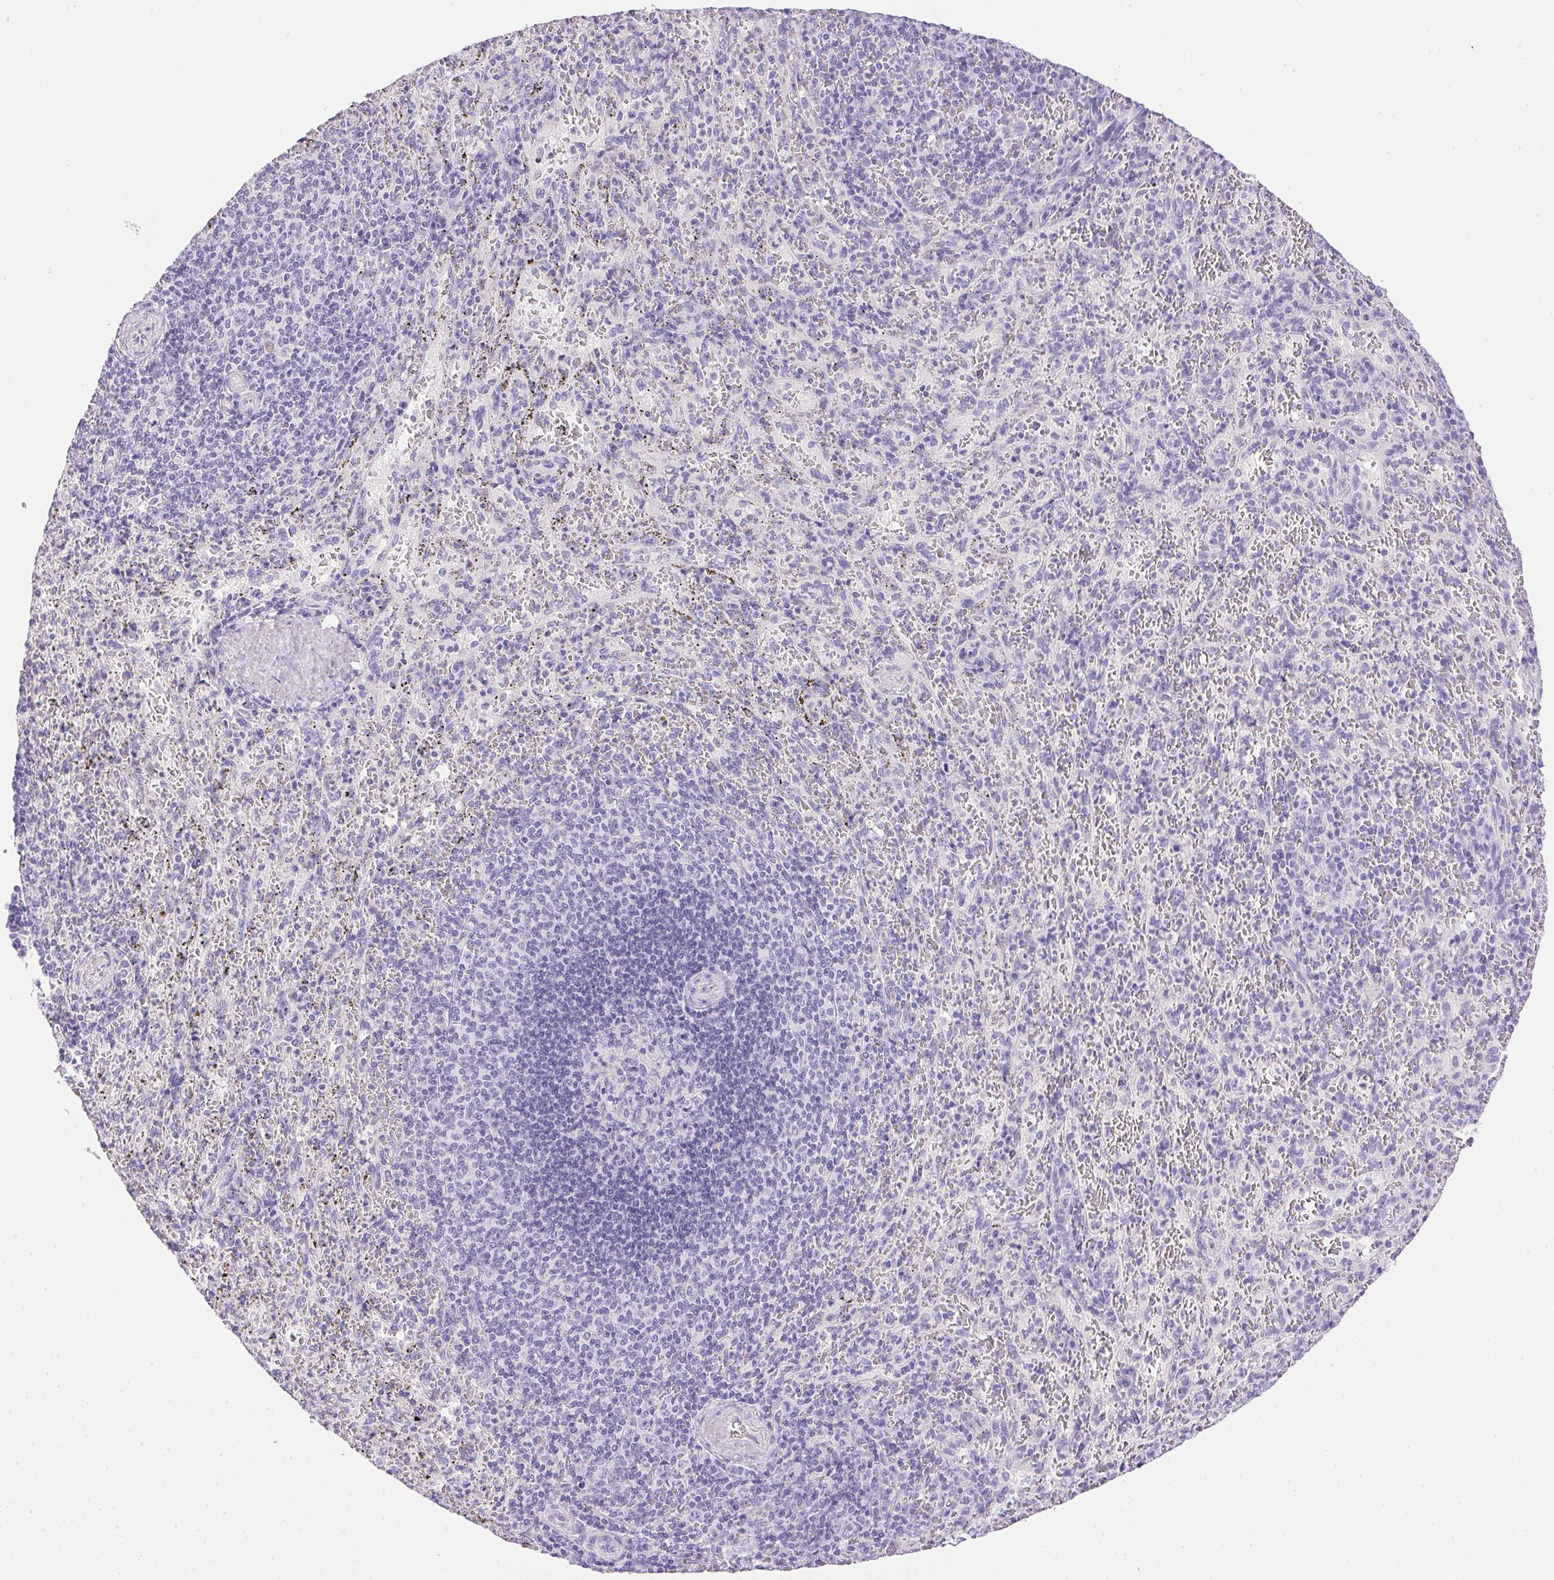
{"staining": {"intensity": "negative", "quantity": "none", "location": "none"}, "tissue": "spleen", "cell_type": "Cells in red pulp", "image_type": "normal", "snomed": [{"axis": "morphology", "description": "Normal tissue, NOS"}, {"axis": "topography", "description": "Spleen"}], "caption": "Immunohistochemistry photomicrograph of unremarkable spleen stained for a protein (brown), which exhibits no staining in cells in red pulp.", "gene": "ATP6V0A4", "patient": {"sex": "male", "age": 57}}